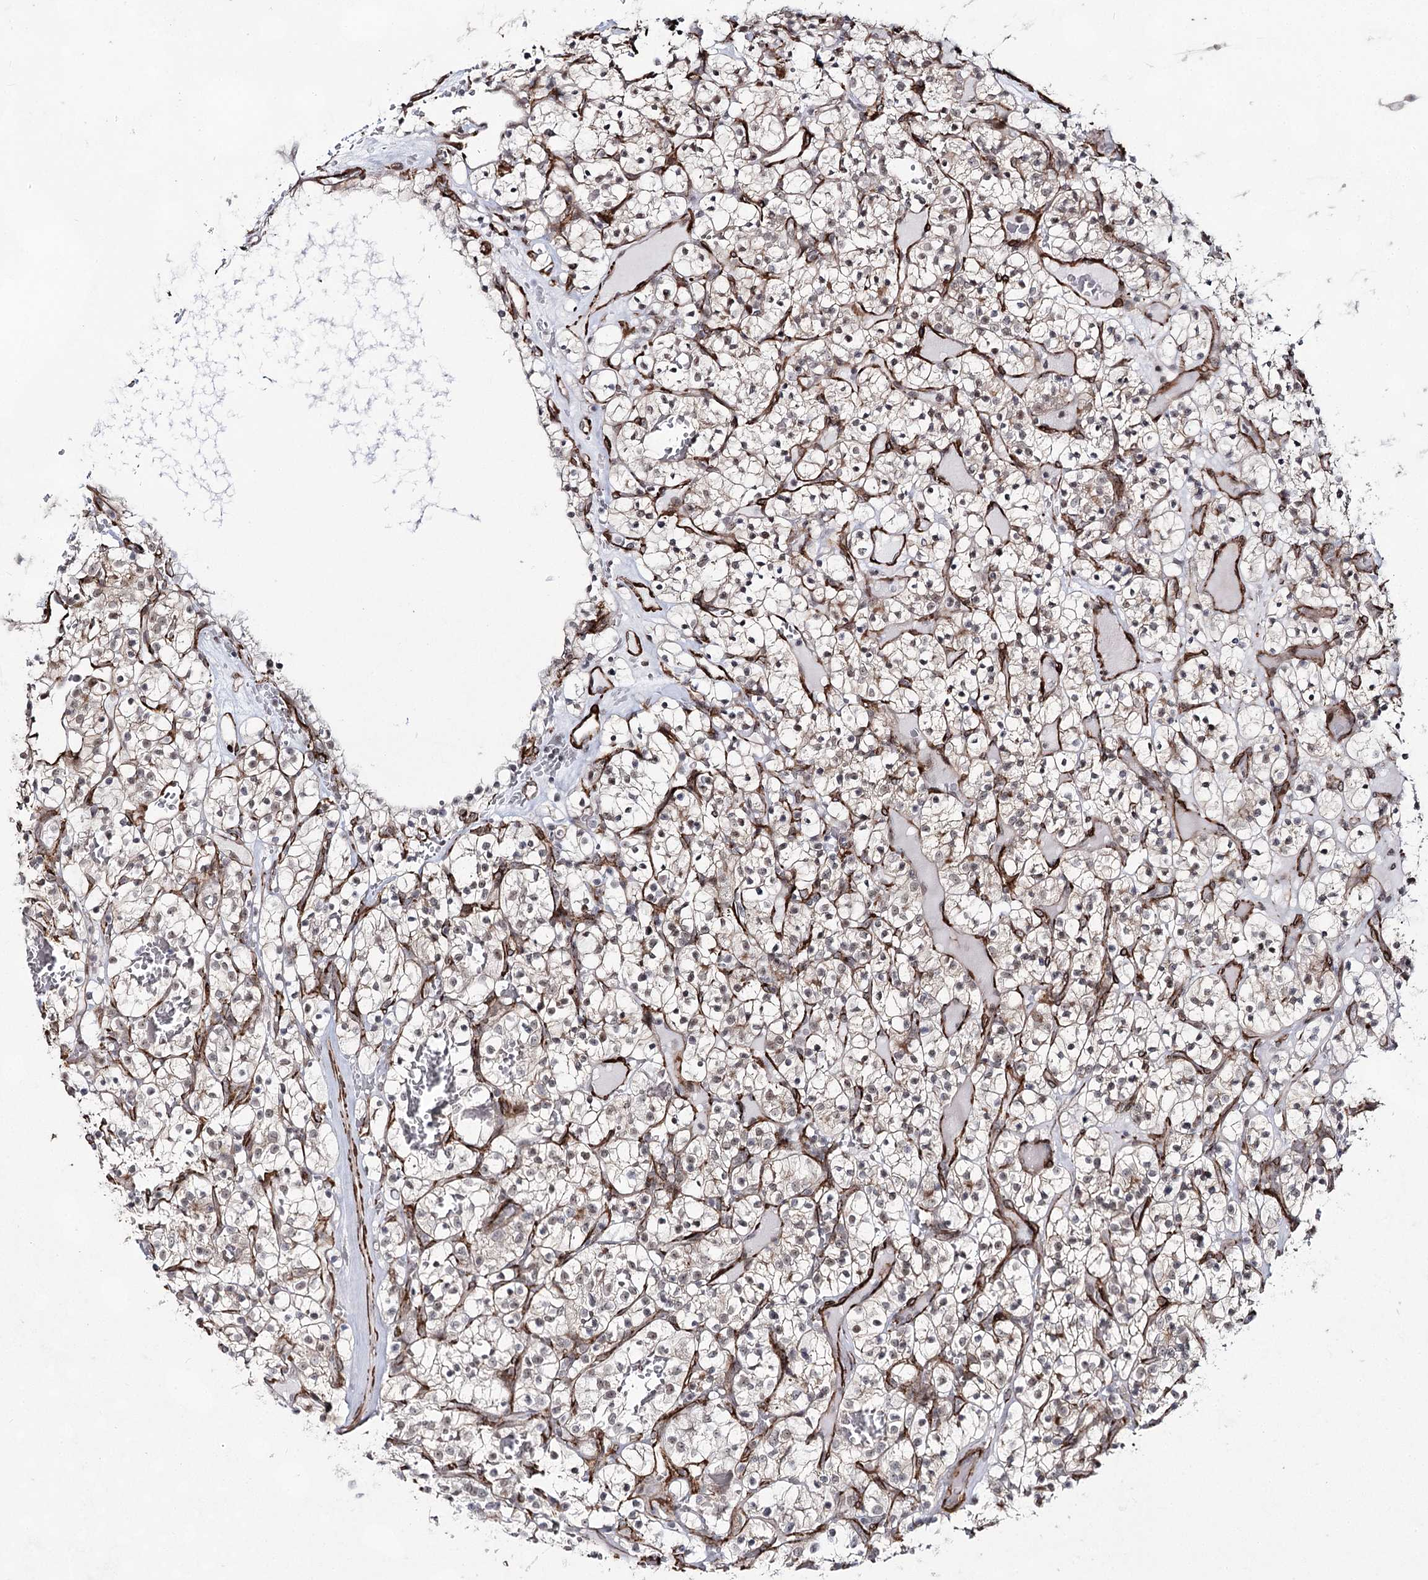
{"staining": {"intensity": "negative", "quantity": "none", "location": "none"}, "tissue": "renal cancer", "cell_type": "Tumor cells", "image_type": "cancer", "snomed": [{"axis": "morphology", "description": "Adenocarcinoma, NOS"}, {"axis": "topography", "description": "Kidney"}], "caption": "Renal adenocarcinoma stained for a protein using immunohistochemistry displays no staining tumor cells.", "gene": "CWF19L1", "patient": {"sex": "female", "age": 57}}